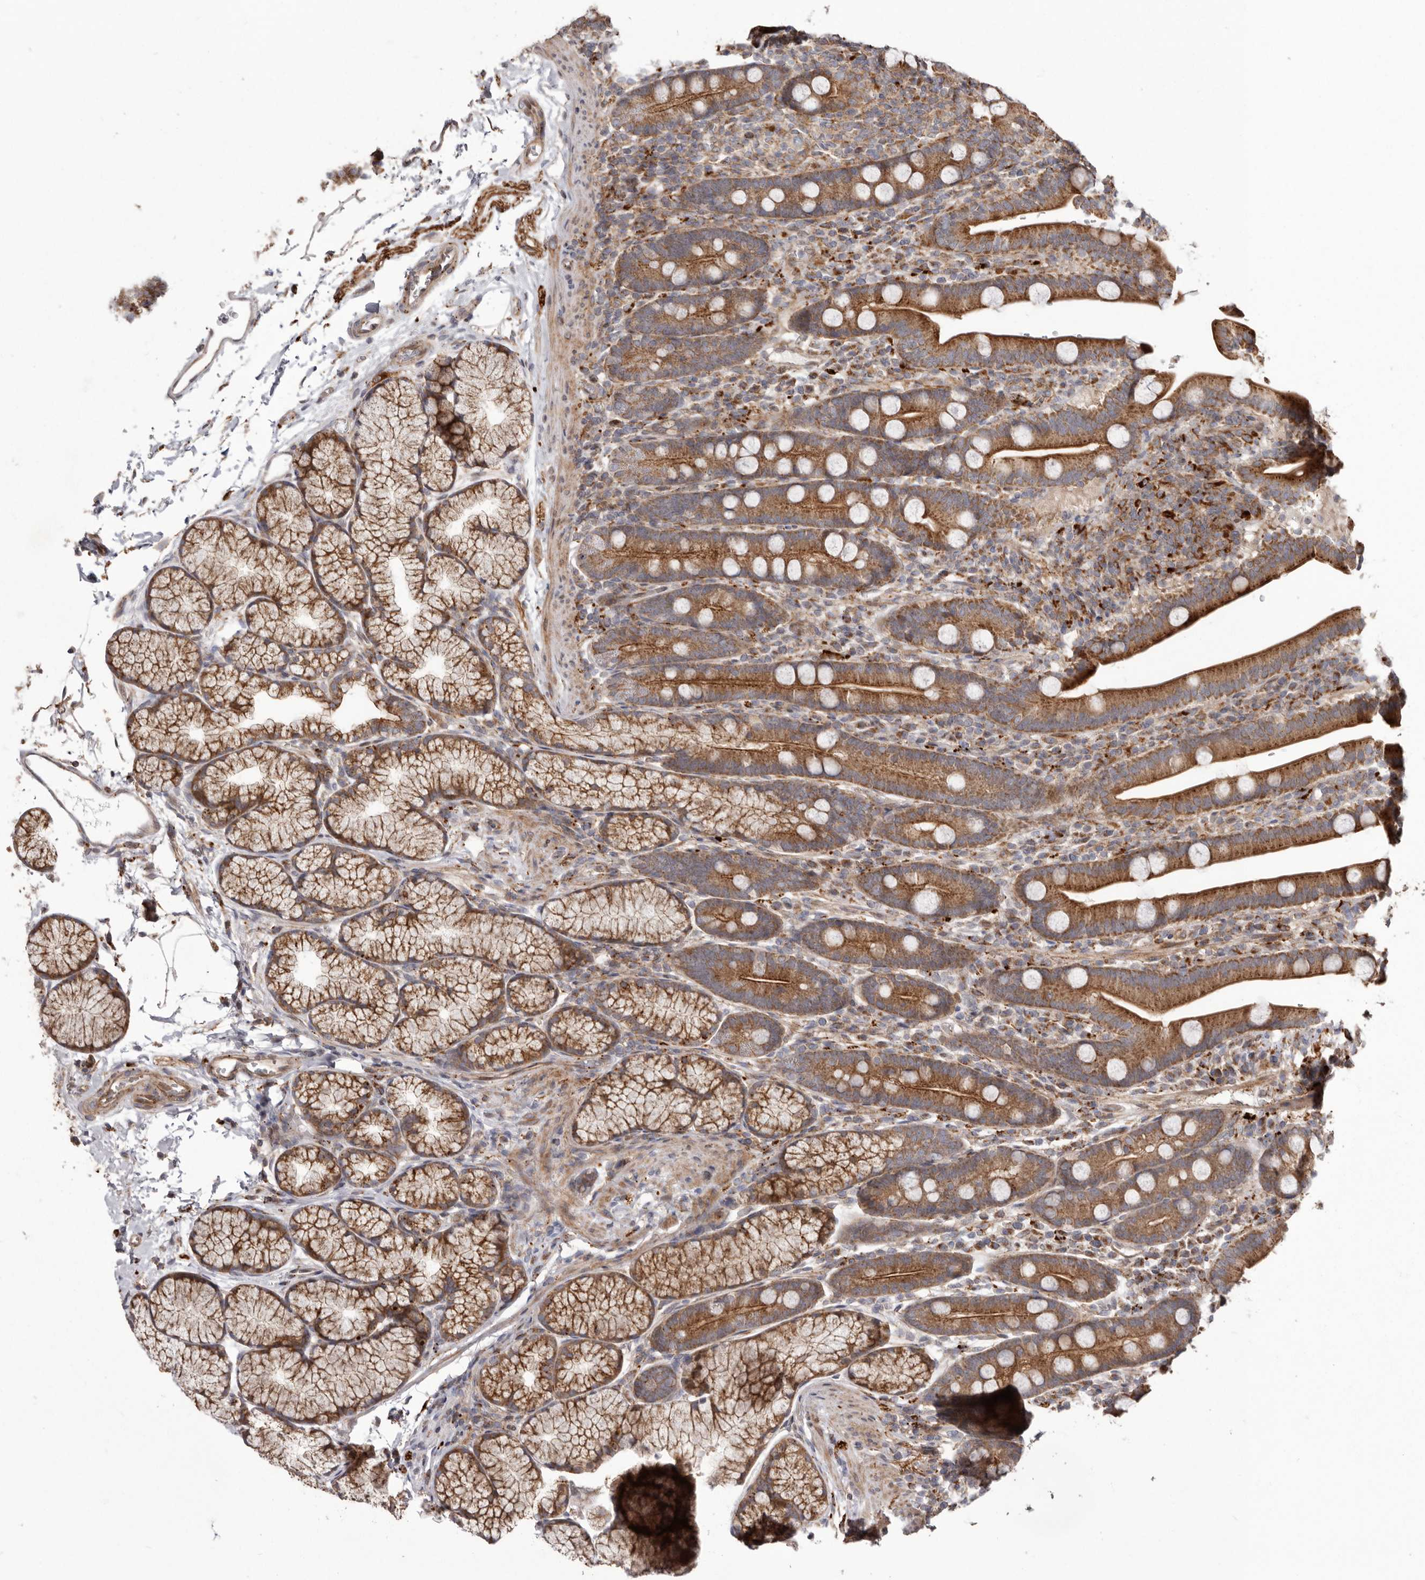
{"staining": {"intensity": "strong", "quantity": ">75%", "location": "cytoplasmic/membranous"}, "tissue": "duodenum", "cell_type": "Glandular cells", "image_type": "normal", "snomed": [{"axis": "morphology", "description": "Normal tissue, NOS"}, {"axis": "topography", "description": "Duodenum"}], "caption": "A brown stain labels strong cytoplasmic/membranous positivity of a protein in glandular cells of unremarkable human duodenum.", "gene": "NUP43", "patient": {"sex": "male", "age": 35}}